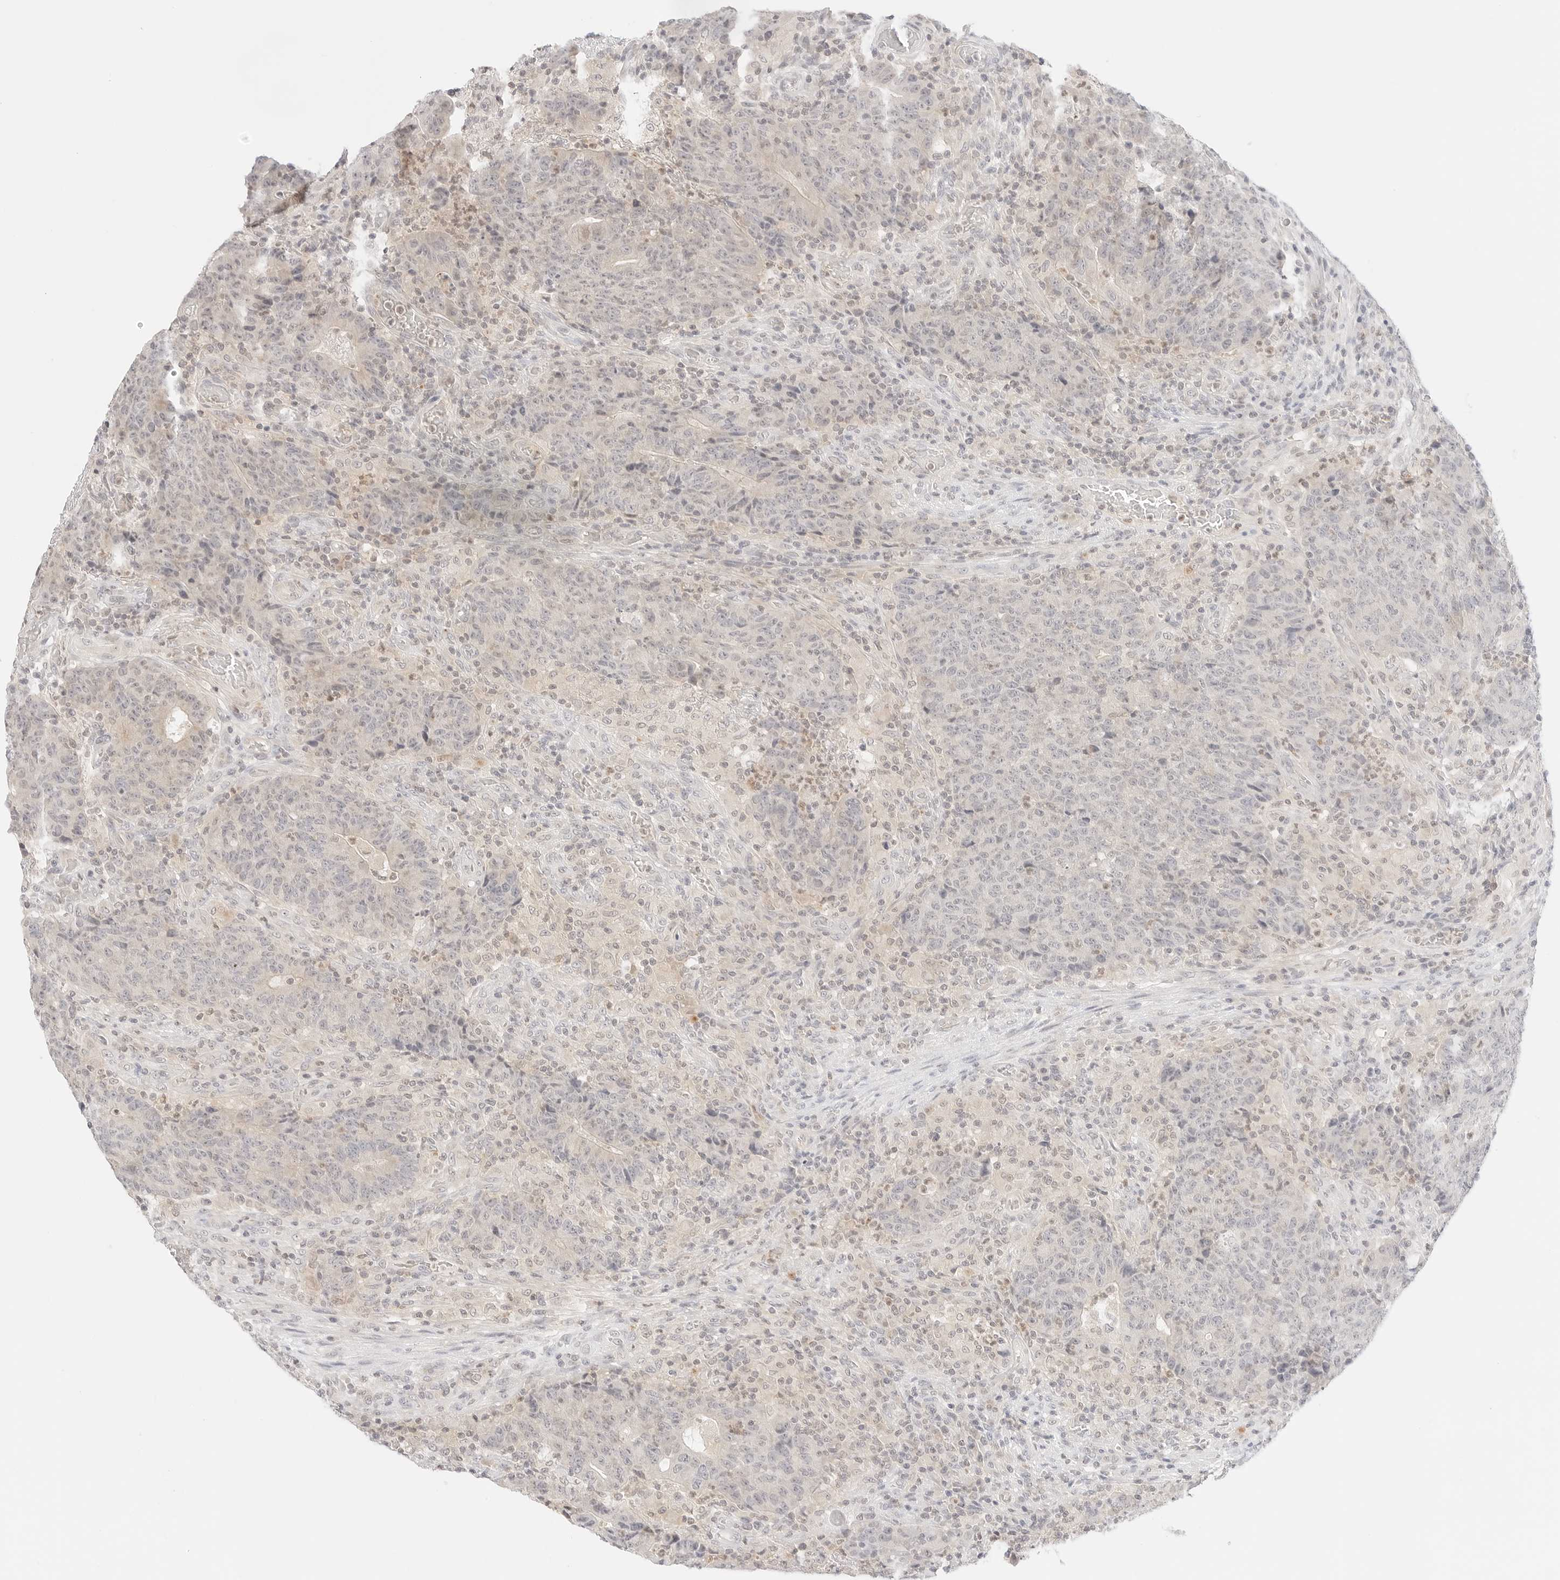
{"staining": {"intensity": "negative", "quantity": "none", "location": "none"}, "tissue": "colorectal cancer", "cell_type": "Tumor cells", "image_type": "cancer", "snomed": [{"axis": "morphology", "description": "Adenocarcinoma, NOS"}, {"axis": "topography", "description": "Colon"}], "caption": "This image is of colorectal adenocarcinoma stained with immunohistochemistry to label a protein in brown with the nuclei are counter-stained blue. There is no expression in tumor cells. The staining is performed using DAB (3,3'-diaminobenzidine) brown chromogen with nuclei counter-stained in using hematoxylin.", "gene": "GNAS", "patient": {"sex": "female", "age": 75}}